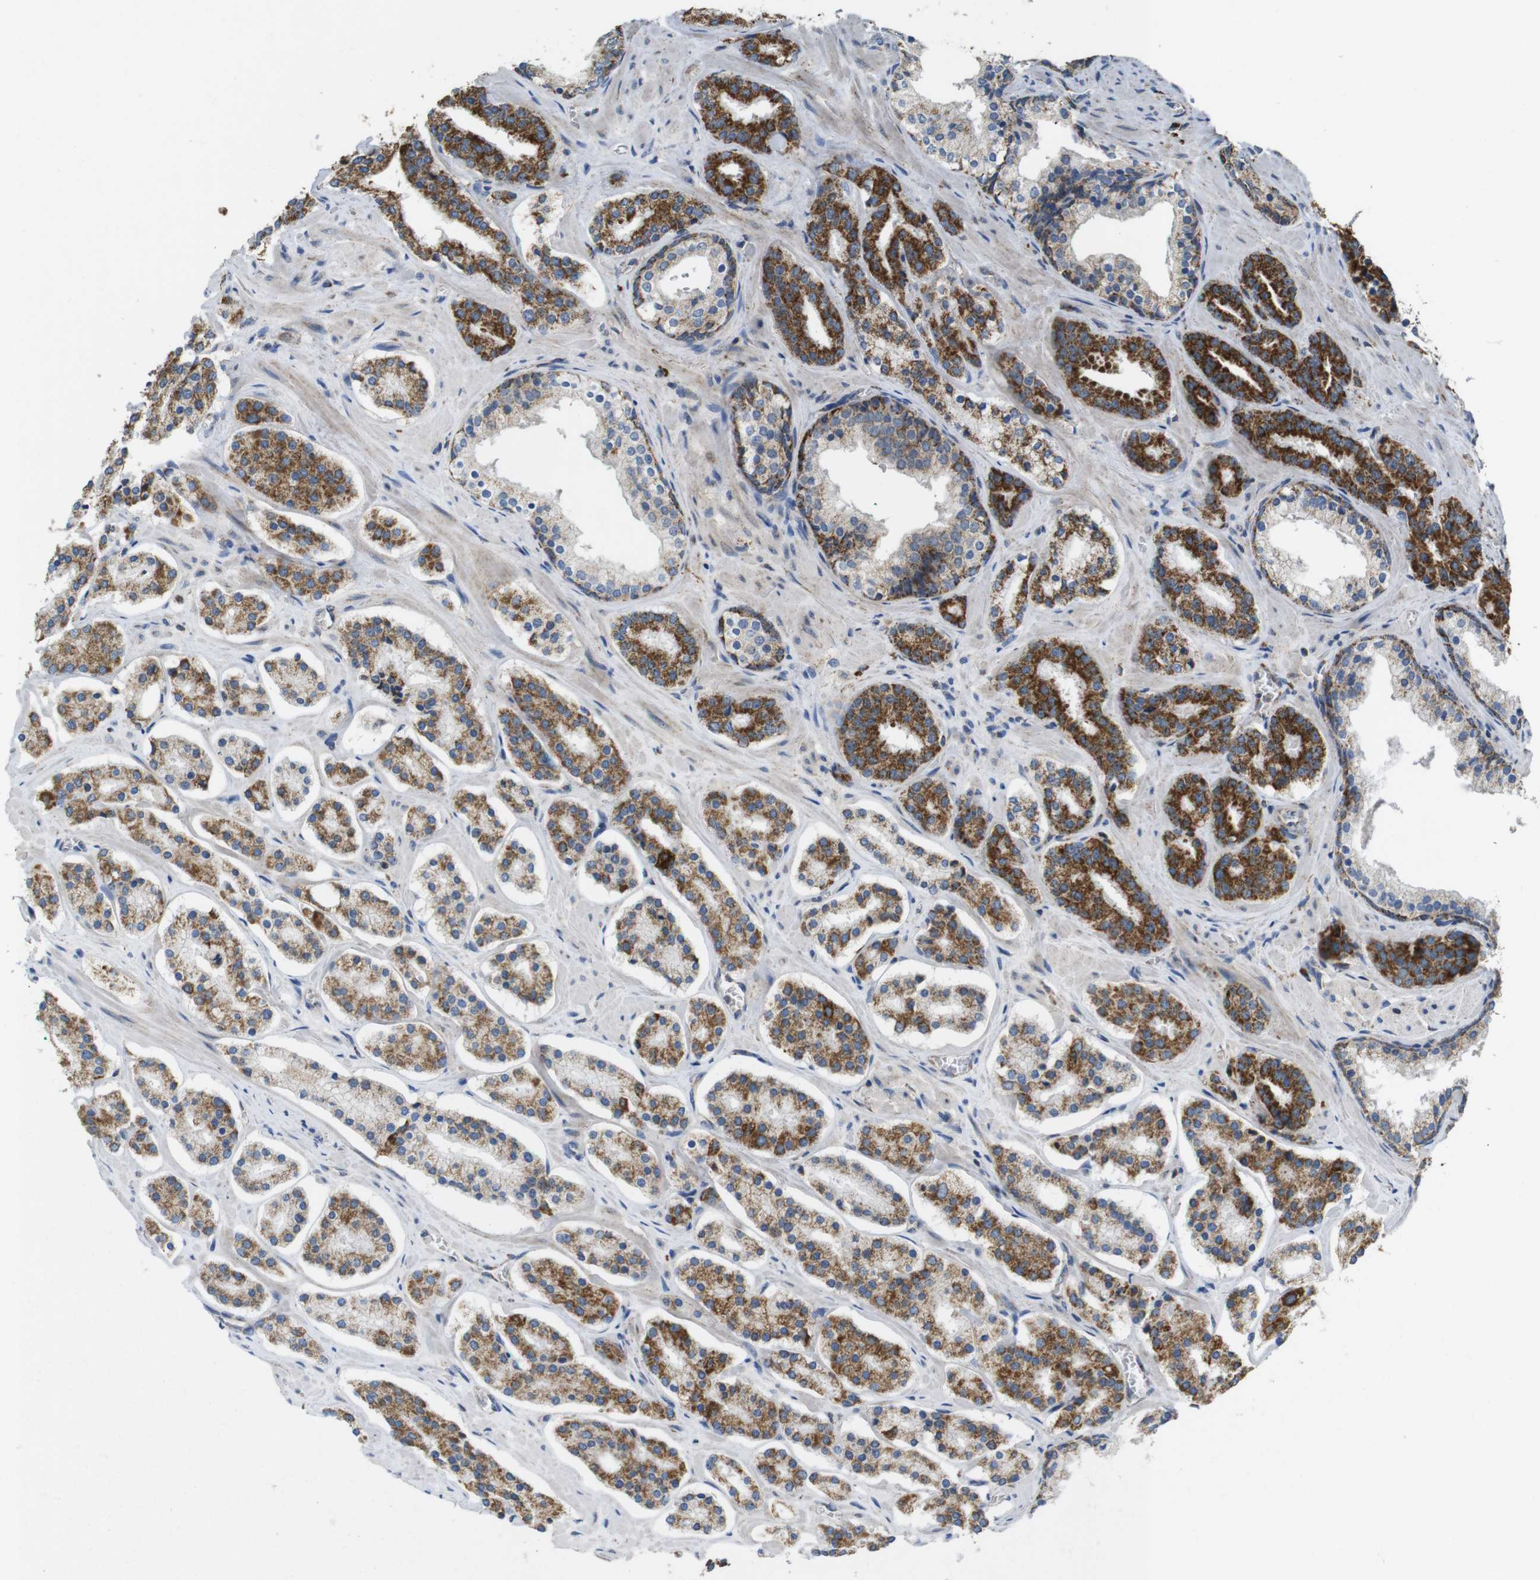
{"staining": {"intensity": "strong", "quantity": ">75%", "location": "cytoplasmic/membranous"}, "tissue": "prostate cancer", "cell_type": "Tumor cells", "image_type": "cancer", "snomed": [{"axis": "morphology", "description": "Adenocarcinoma, High grade"}, {"axis": "topography", "description": "Prostate"}], "caption": "Tumor cells exhibit strong cytoplasmic/membranous expression in approximately >75% of cells in prostate cancer (high-grade adenocarcinoma). (Brightfield microscopy of DAB IHC at high magnification).", "gene": "CALHM2", "patient": {"sex": "male", "age": 60}}